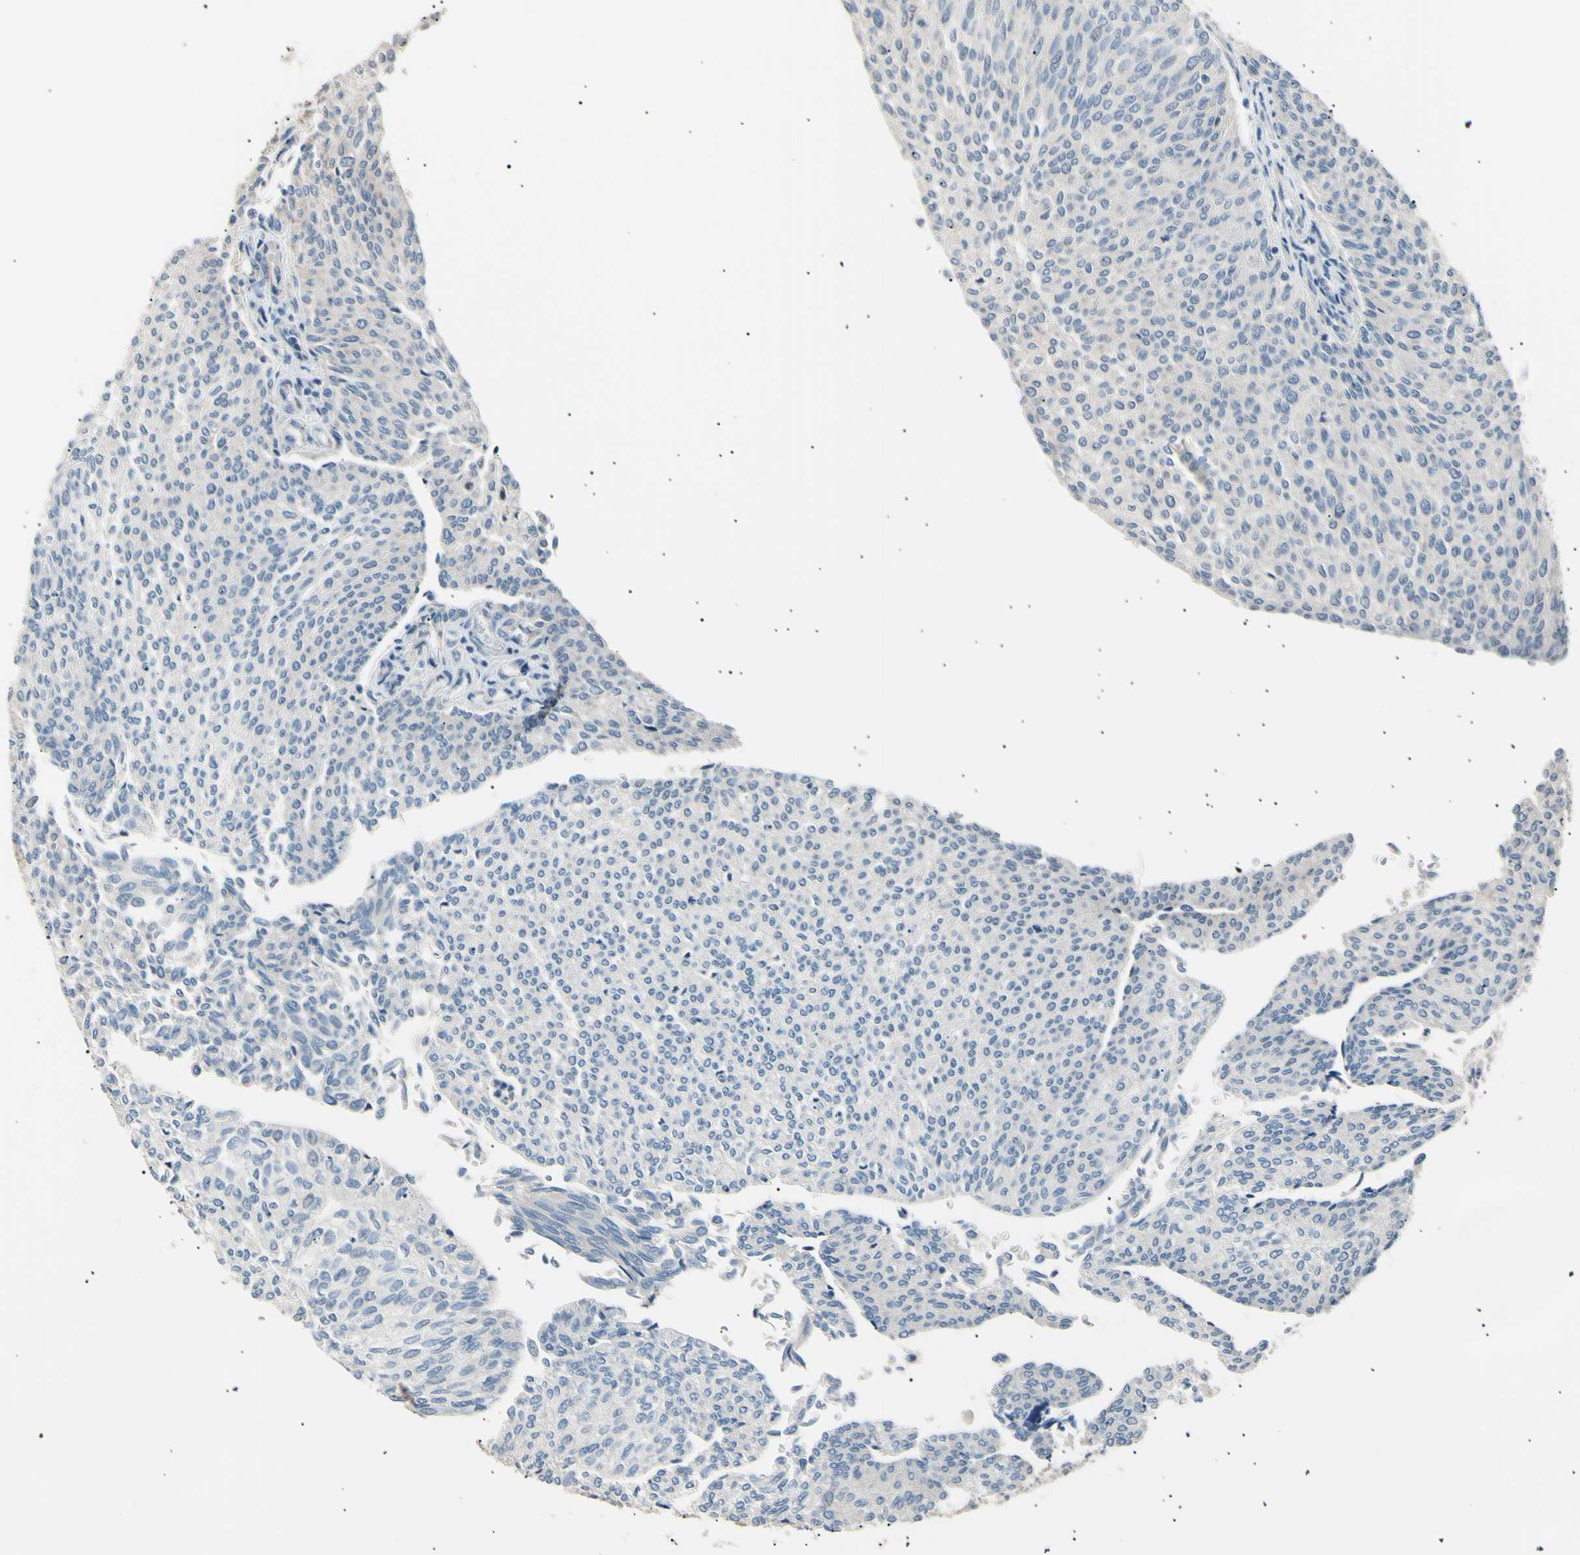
{"staining": {"intensity": "negative", "quantity": "none", "location": "none"}, "tissue": "urothelial cancer", "cell_type": "Tumor cells", "image_type": "cancer", "snomed": [{"axis": "morphology", "description": "Urothelial carcinoma, Low grade"}, {"axis": "topography", "description": "Urinary bladder"}], "caption": "Tumor cells show no significant staining in urothelial carcinoma (low-grade).", "gene": "LDLR", "patient": {"sex": "female", "age": 79}}